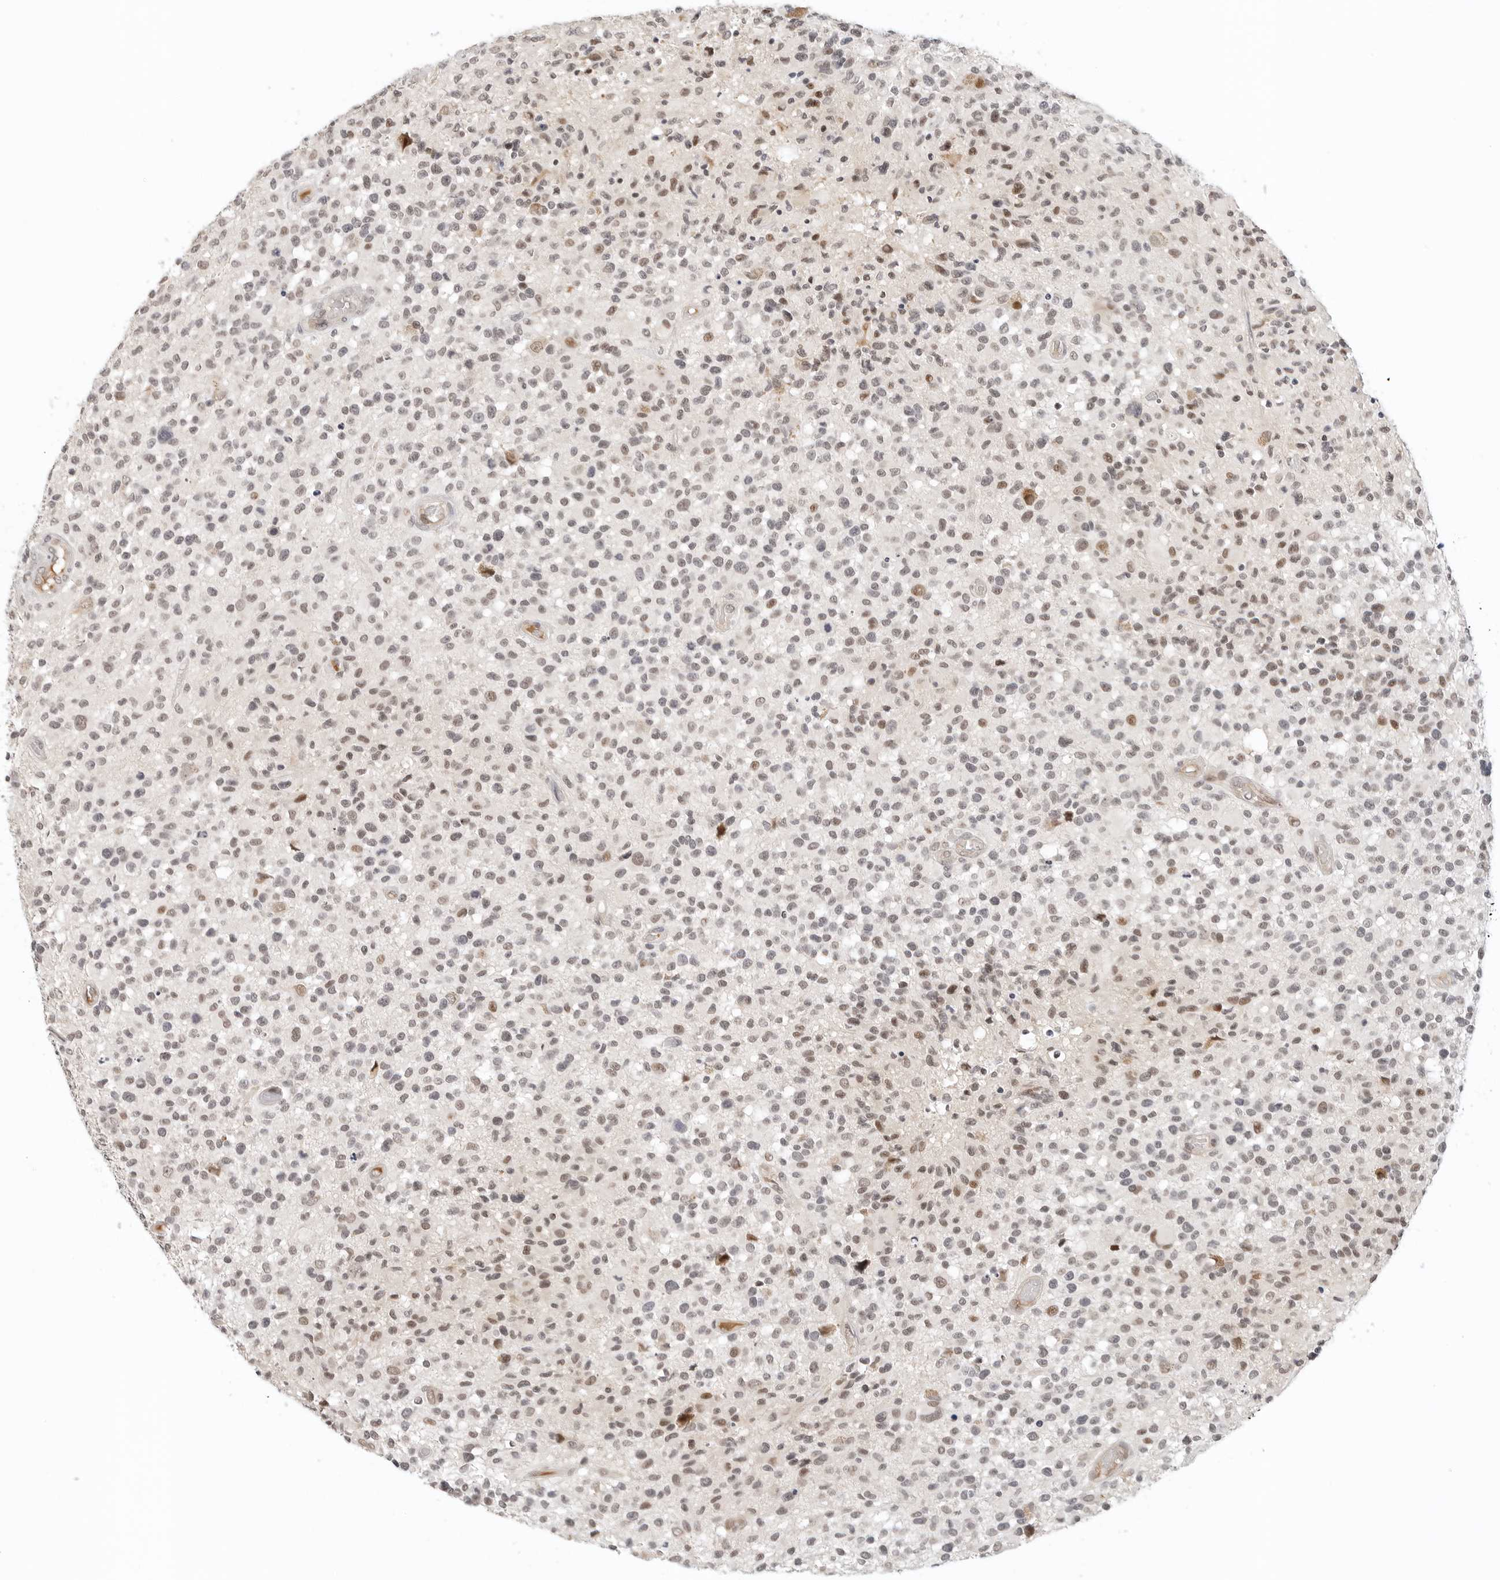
{"staining": {"intensity": "weak", "quantity": "25%-75%", "location": "nuclear"}, "tissue": "glioma", "cell_type": "Tumor cells", "image_type": "cancer", "snomed": [{"axis": "morphology", "description": "Glioma, malignant, High grade"}, {"axis": "morphology", "description": "Glioblastoma, NOS"}, {"axis": "topography", "description": "Brain"}], "caption": "Brown immunohistochemical staining in human glioma exhibits weak nuclear staining in about 25%-75% of tumor cells.", "gene": "TSEN2", "patient": {"sex": "male", "age": 60}}